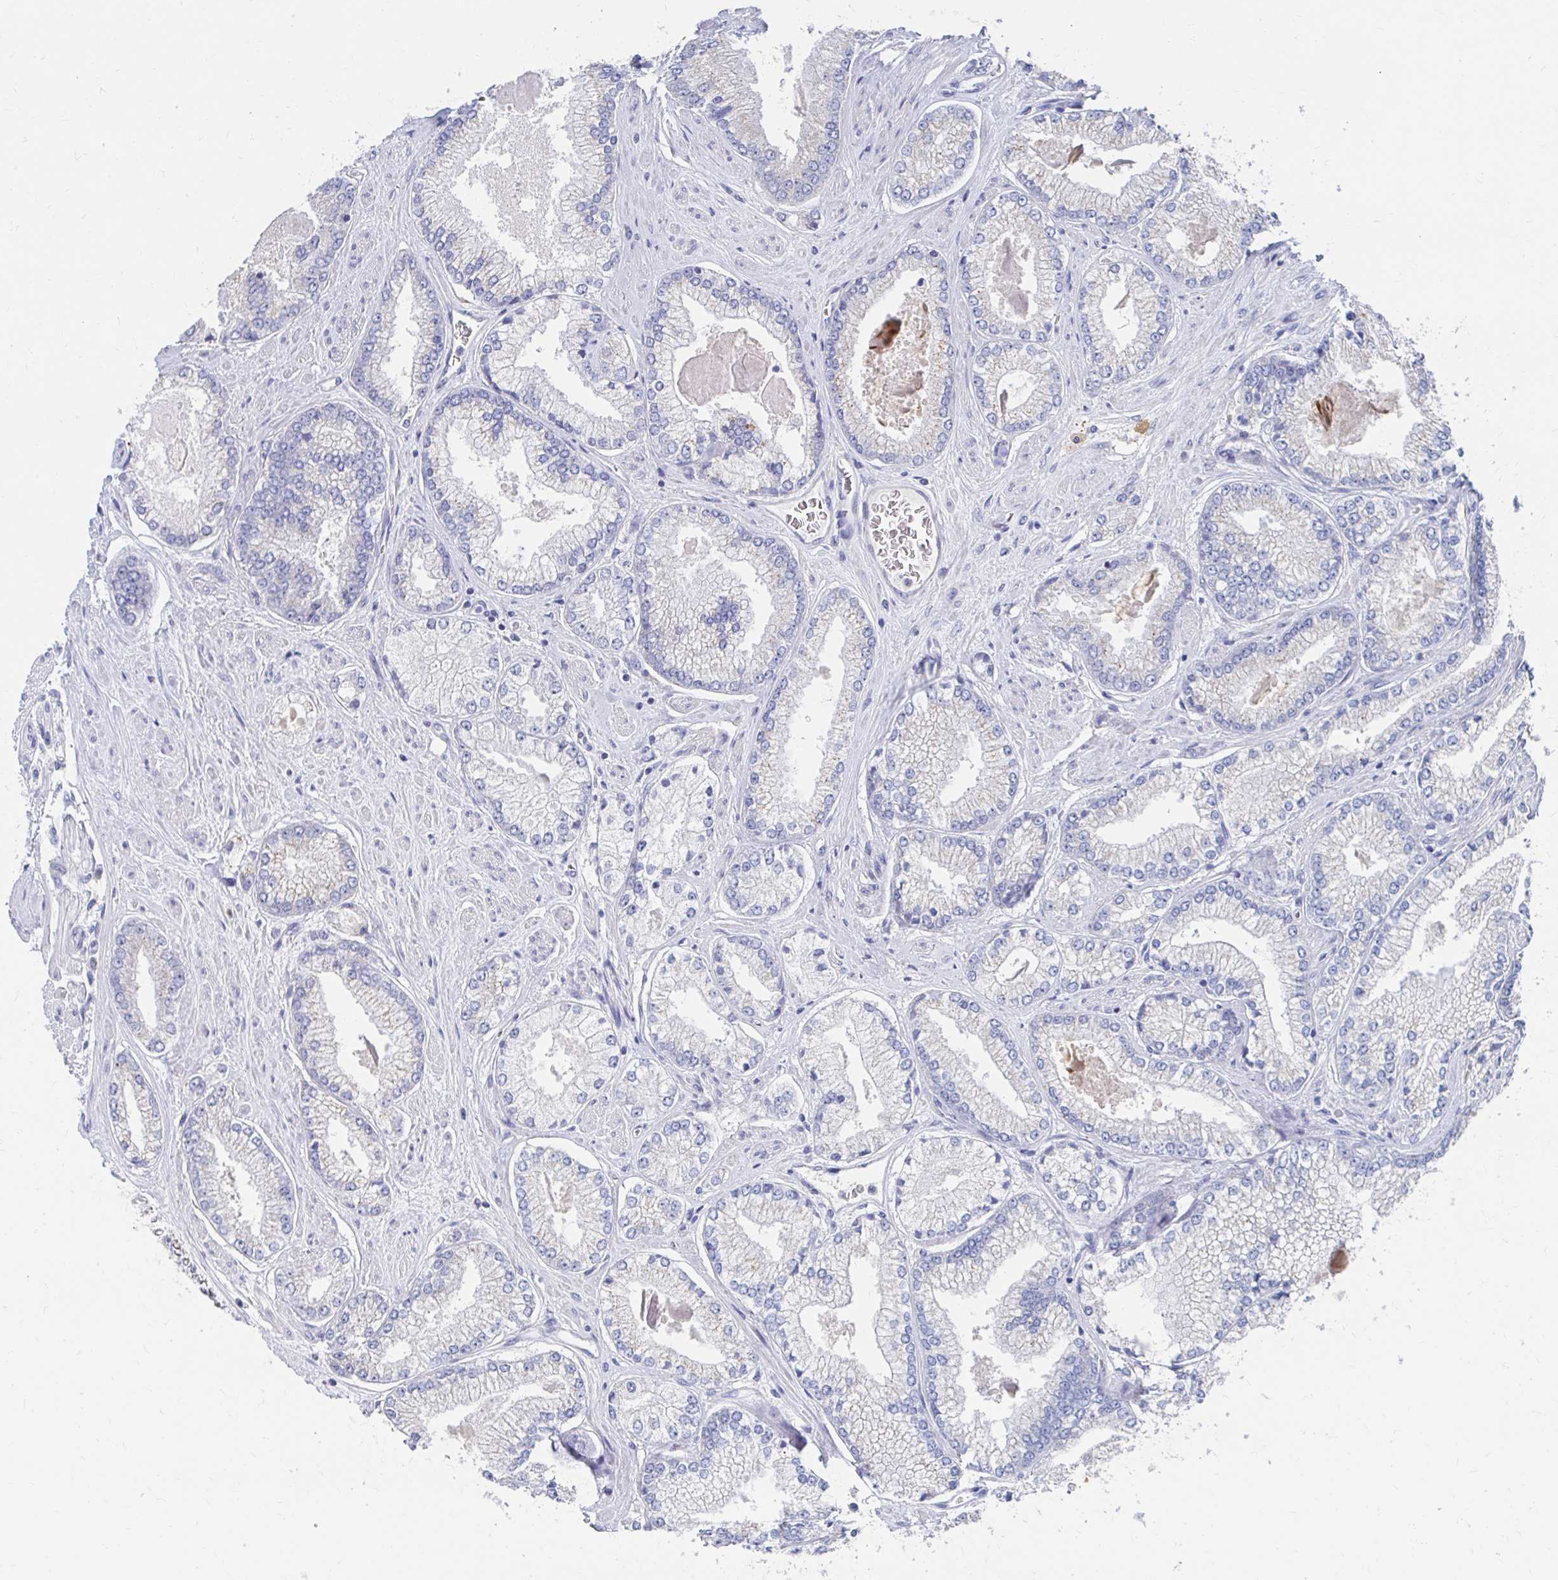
{"staining": {"intensity": "negative", "quantity": "none", "location": "none"}, "tissue": "prostate cancer", "cell_type": "Tumor cells", "image_type": "cancer", "snomed": [{"axis": "morphology", "description": "Adenocarcinoma, Low grade"}, {"axis": "topography", "description": "Prostate"}], "caption": "Immunohistochemistry (IHC) photomicrograph of neoplastic tissue: prostate cancer (adenocarcinoma (low-grade)) stained with DAB (3,3'-diaminobenzidine) shows no significant protein positivity in tumor cells. (DAB IHC visualized using brightfield microscopy, high magnification).", "gene": "LAMC3", "patient": {"sex": "male", "age": 67}}